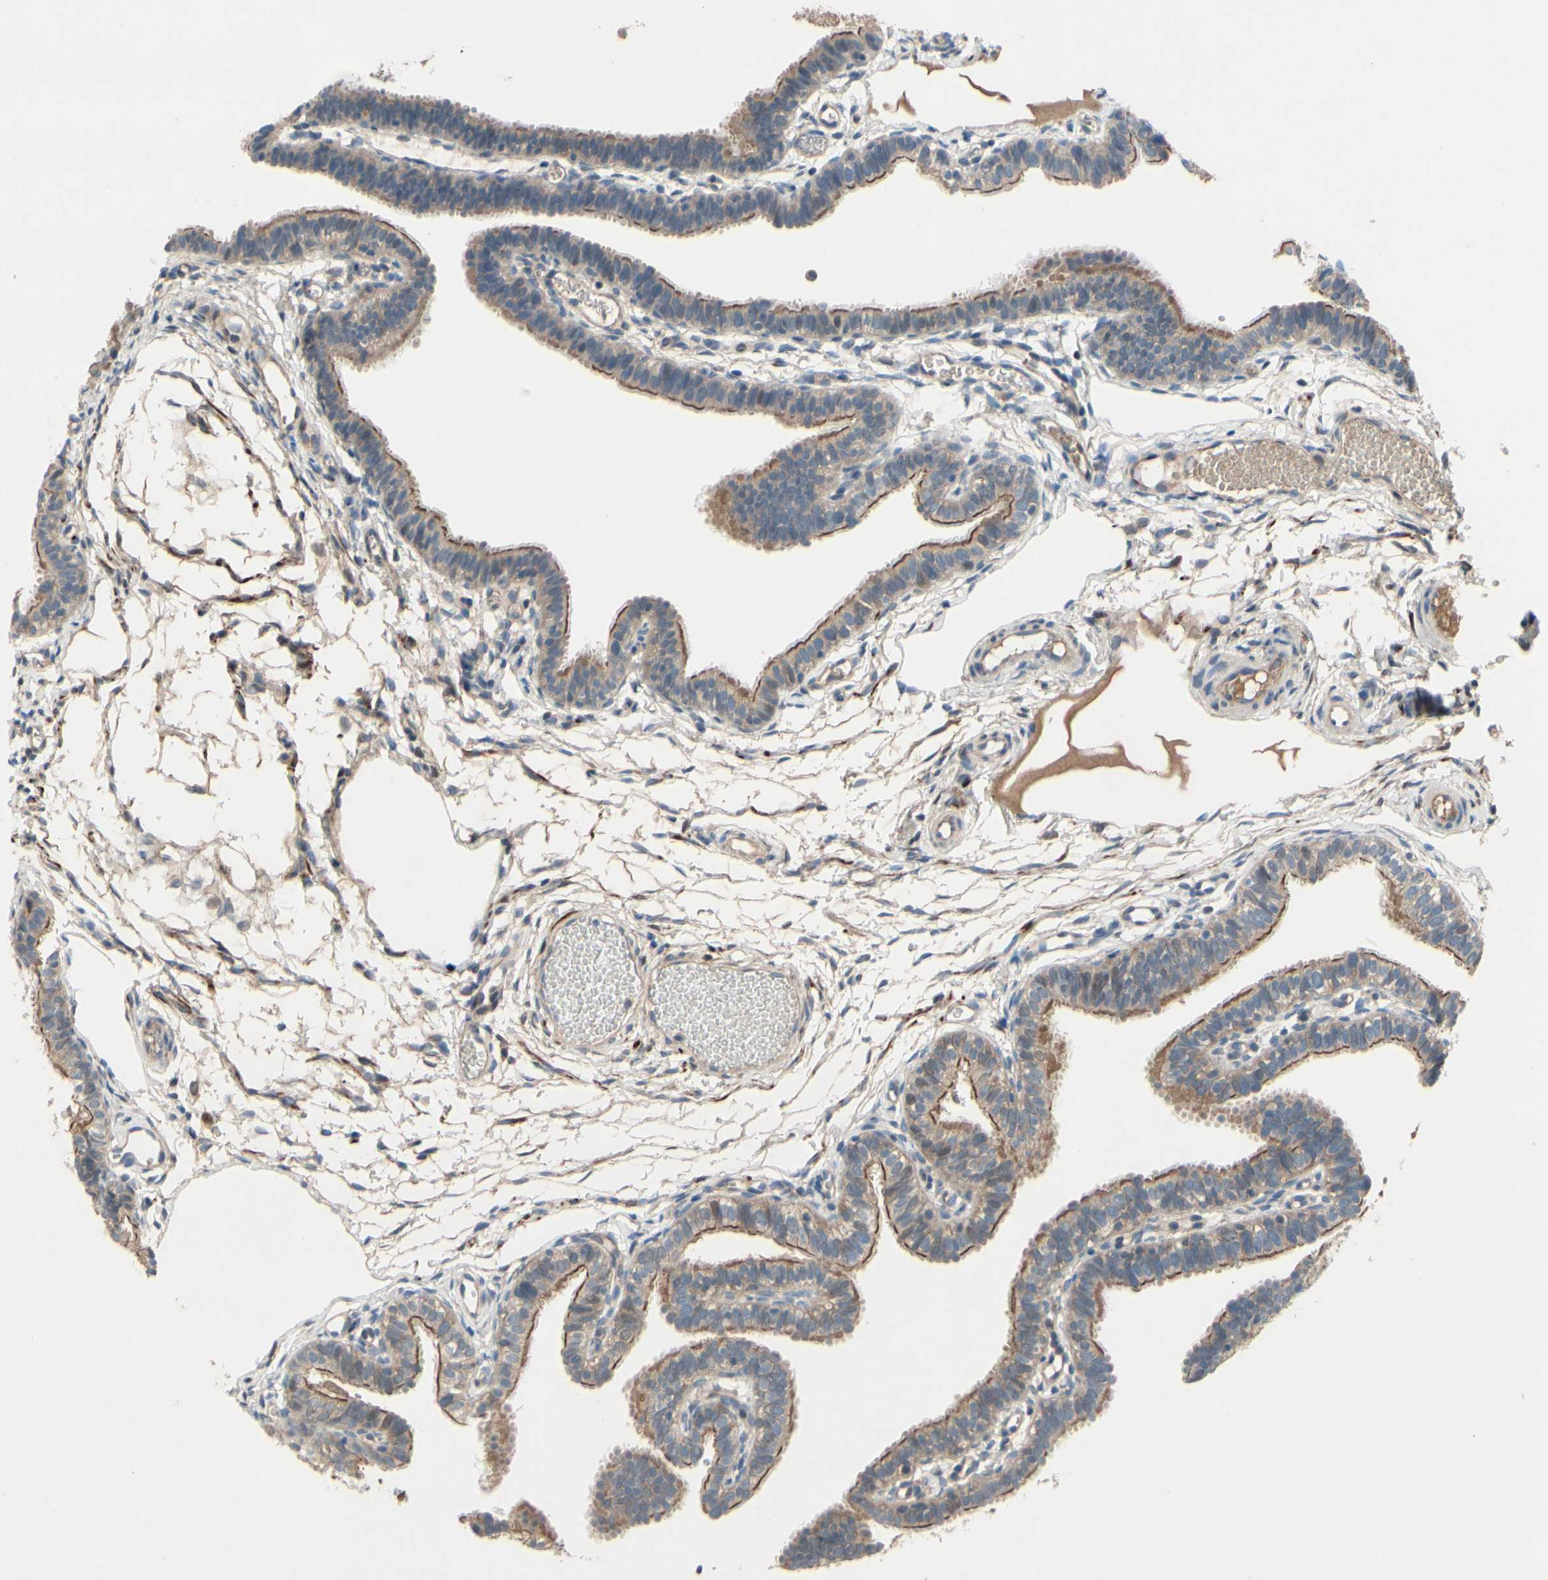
{"staining": {"intensity": "moderate", "quantity": ">75%", "location": "cytoplasmic/membranous"}, "tissue": "fallopian tube", "cell_type": "Glandular cells", "image_type": "normal", "snomed": [{"axis": "morphology", "description": "Normal tissue, NOS"}, {"axis": "topography", "description": "Fallopian tube"}, {"axis": "topography", "description": "Placenta"}], "caption": "Immunohistochemistry (IHC) histopathology image of unremarkable fallopian tube: fallopian tube stained using IHC displays medium levels of moderate protein expression localized specifically in the cytoplasmic/membranous of glandular cells, appearing as a cytoplasmic/membranous brown color.", "gene": "ICAM5", "patient": {"sex": "female", "age": 34}}